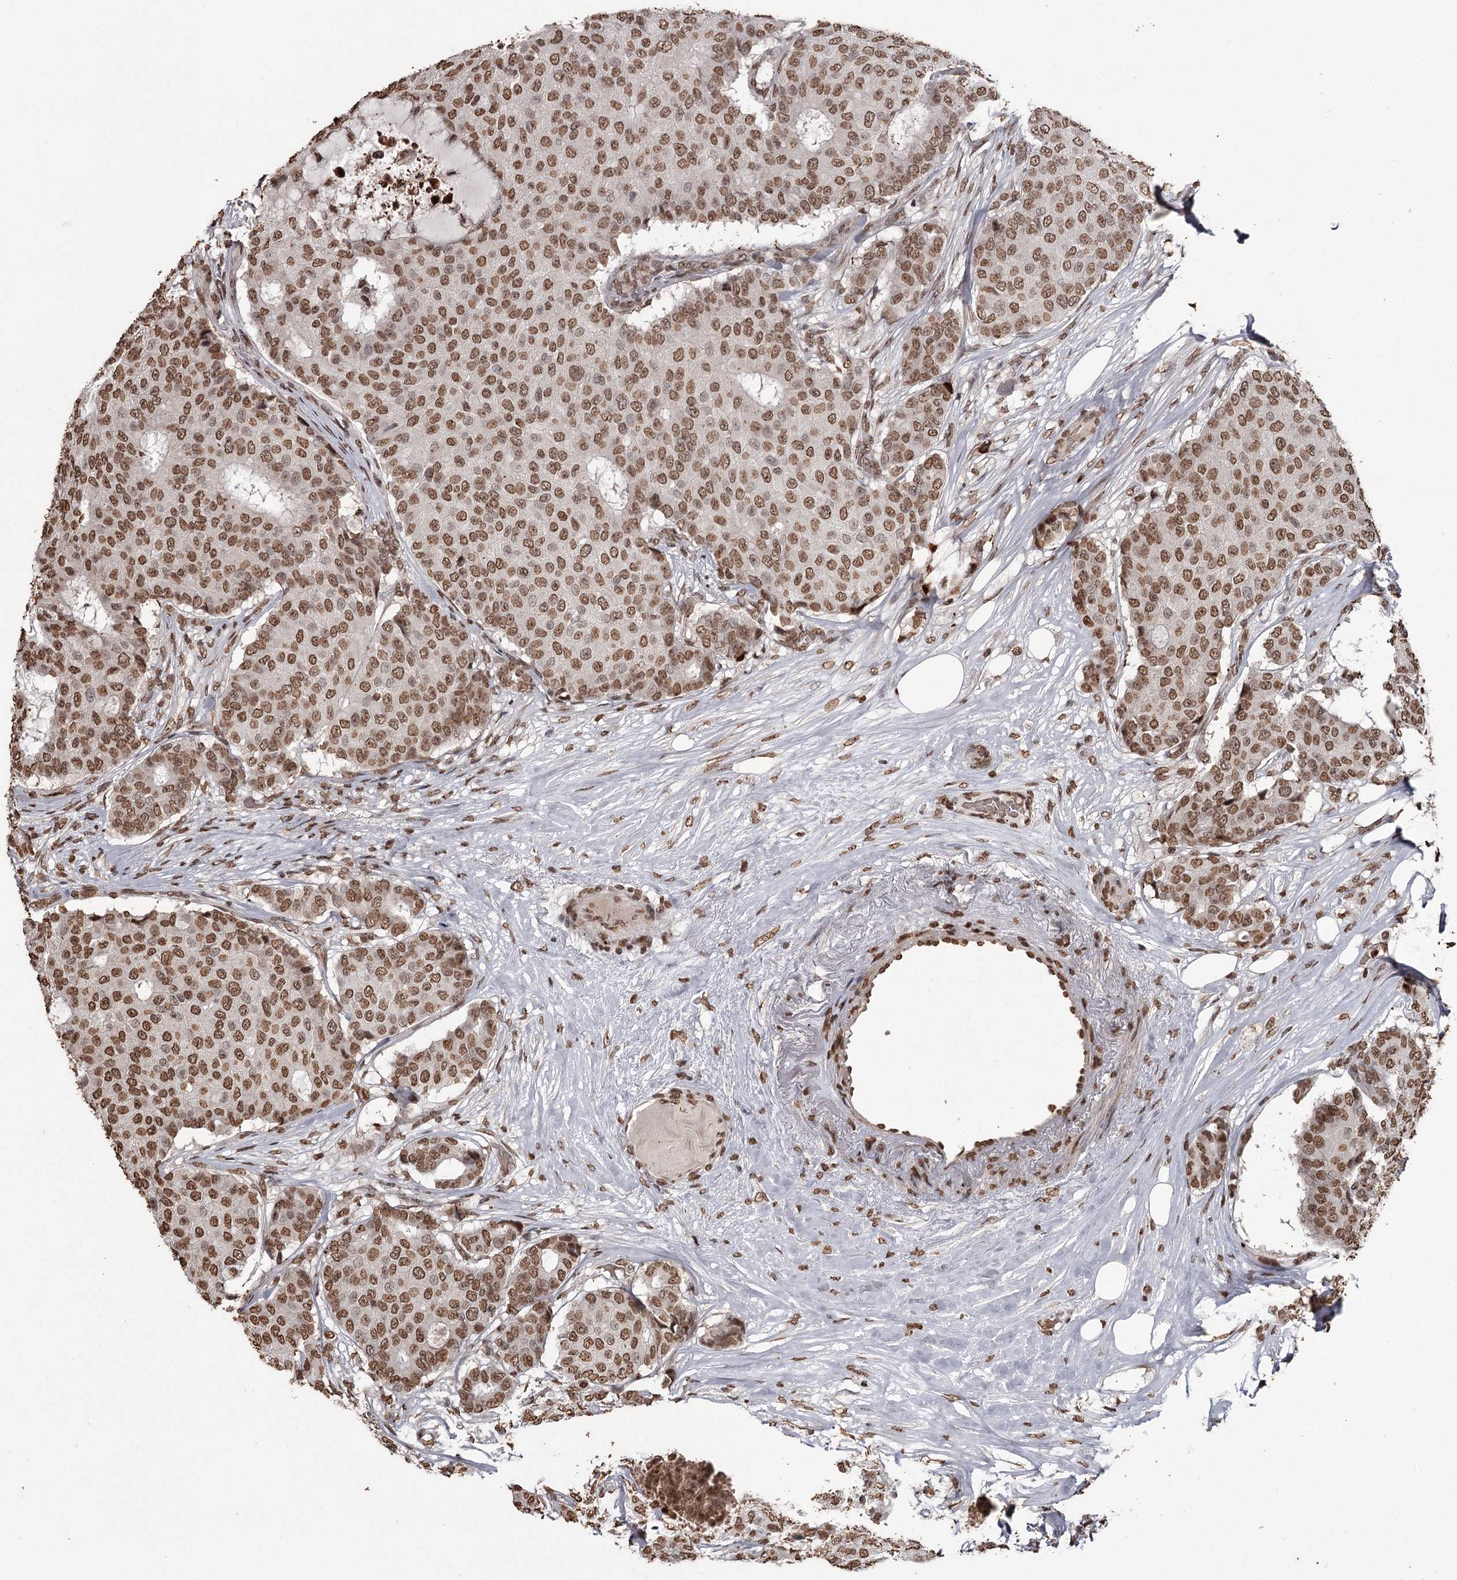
{"staining": {"intensity": "moderate", "quantity": ">75%", "location": "nuclear"}, "tissue": "breast cancer", "cell_type": "Tumor cells", "image_type": "cancer", "snomed": [{"axis": "morphology", "description": "Duct carcinoma"}, {"axis": "topography", "description": "Breast"}], "caption": "Tumor cells show medium levels of moderate nuclear positivity in about >75% of cells in breast infiltrating ductal carcinoma.", "gene": "THYN1", "patient": {"sex": "female", "age": 75}}